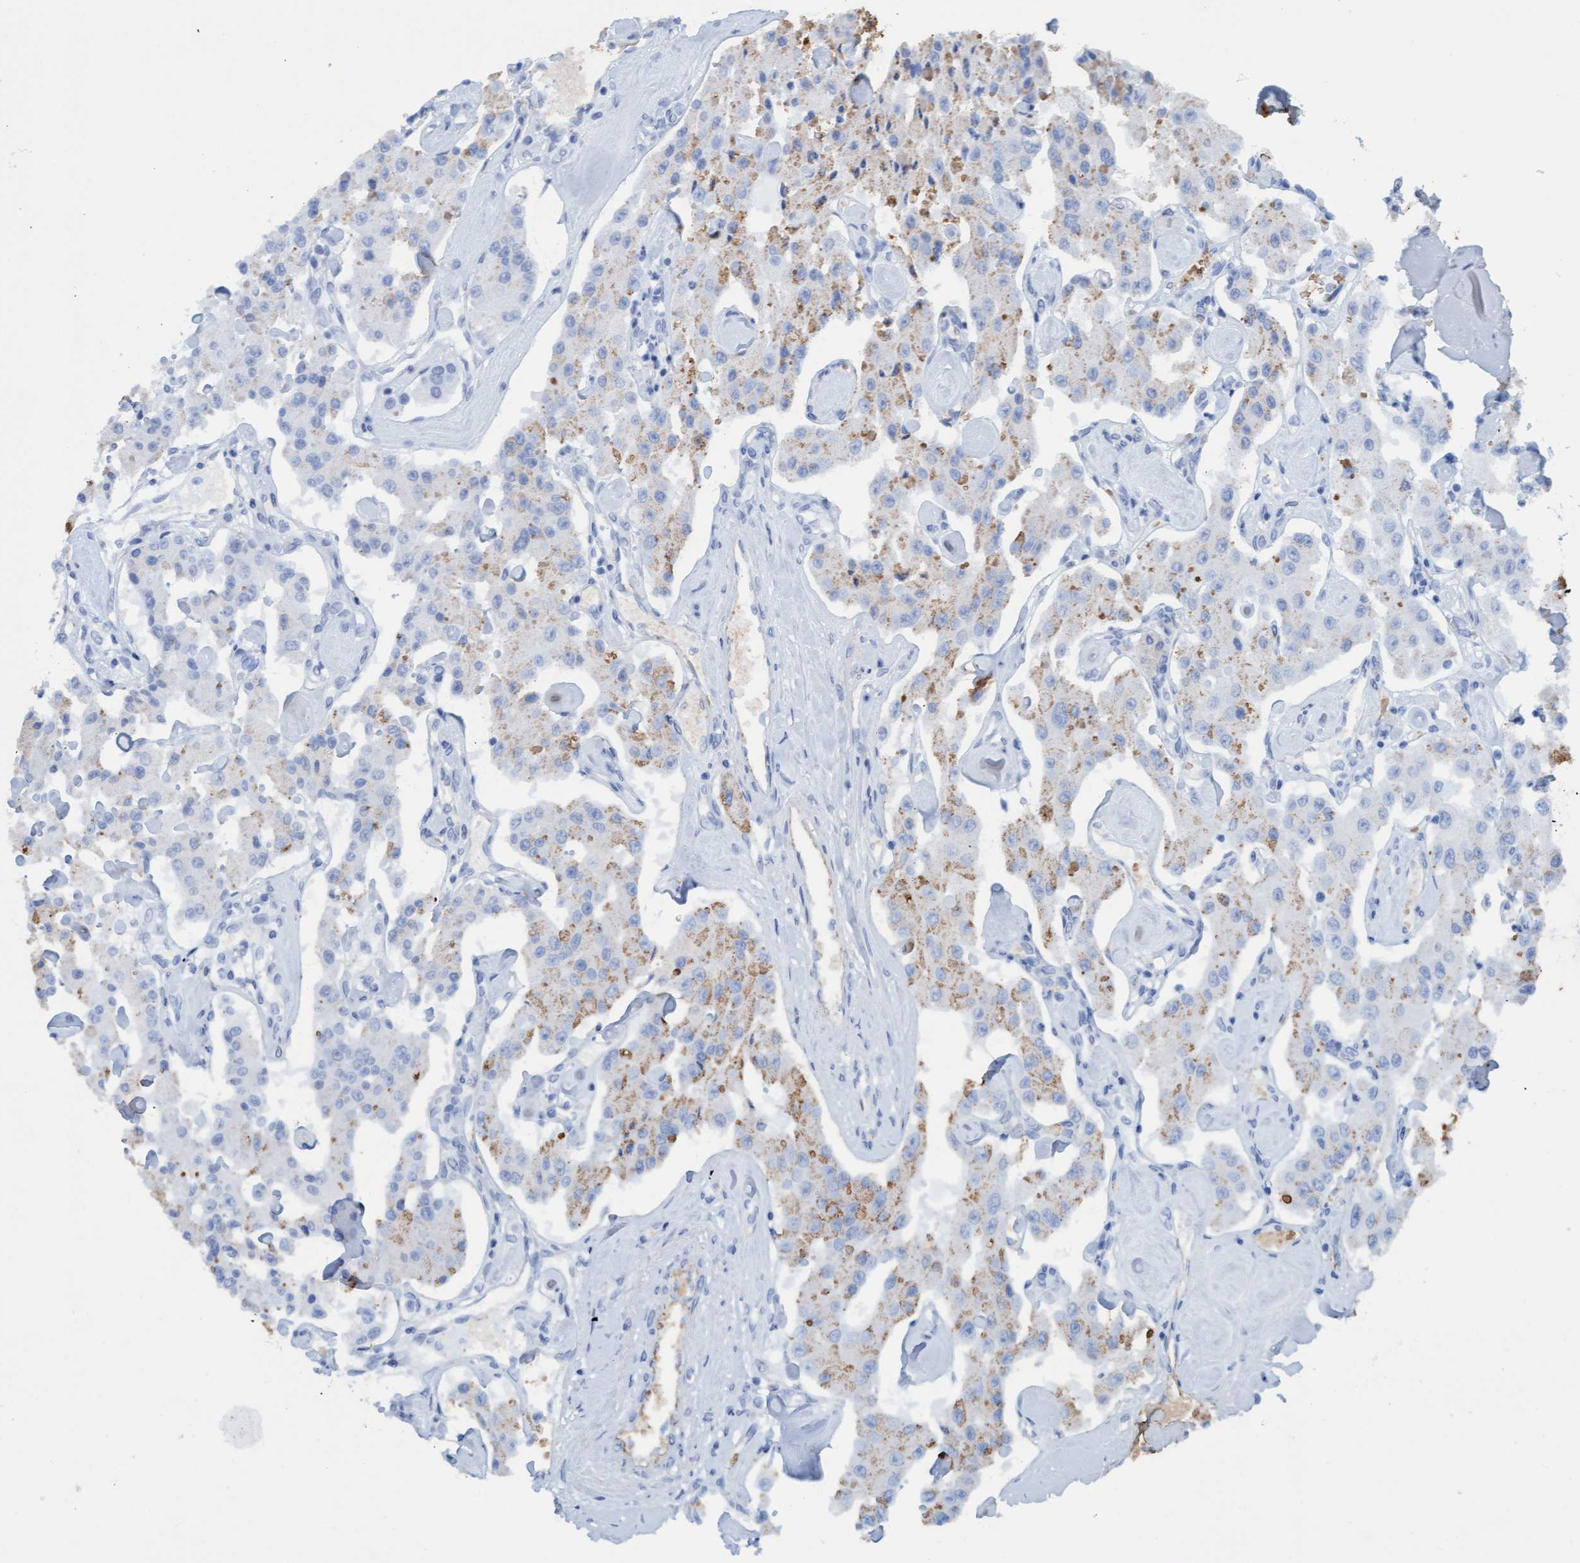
{"staining": {"intensity": "moderate", "quantity": "<25%", "location": "cytoplasmic/membranous"}, "tissue": "carcinoid", "cell_type": "Tumor cells", "image_type": "cancer", "snomed": [{"axis": "morphology", "description": "Carcinoid, malignant, NOS"}, {"axis": "topography", "description": "Pancreas"}], "caption": "Brown immunohistochemical staining in carcinoid reveals moderate cytoplasmic/membranous positivity in approximately <25% of tumor cells.", "gene": "P2RX5", "patient": {"sex": "male", "age": 41}}